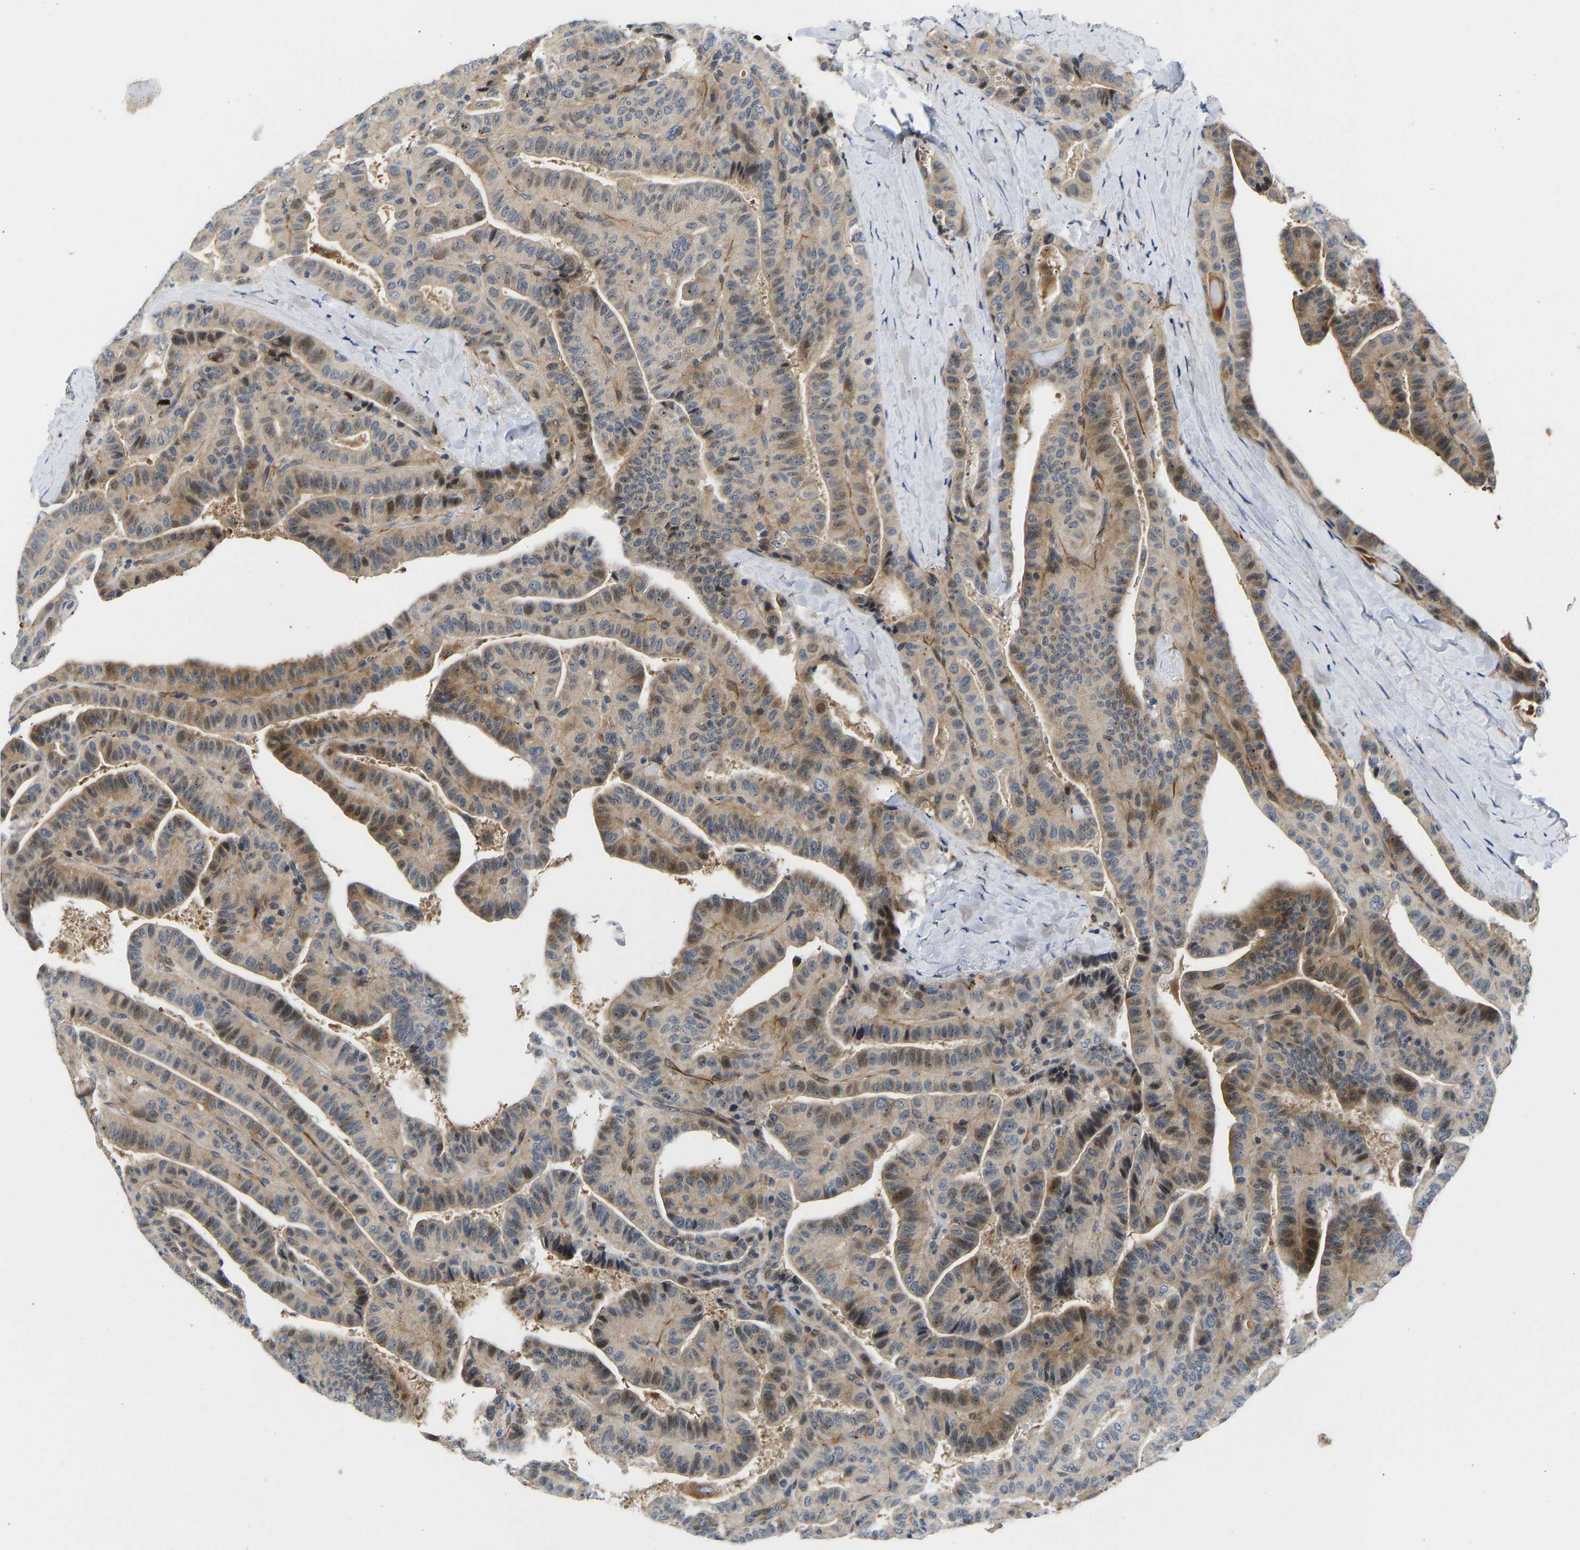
{"staining": {"intensity": "weak", "quantity": ">75%", "location": "cytoplasmic/membranous,nuclear"}, "tissue": "thyroid cancer", "cell_type": "Tumor cells", "image_type": "cancer", "snomed": [{"axis": "morphology", "description": "Papillary adenocarcinoma, NOS"}, {"axis": "topography", "description": "Thyroid gland"}], "caption": "Immunohistochemistry (IHC) photomicrograph of neoplastic tissue: papillary adenocarcinoma (thyroid) stained using immunohistochemistry (IHC) reveals low levels of weak protein expression localized specifically in the cytoplasmic/membranous and nuclear of tumor cells, appearing as a cytoplasmic/membranous and nuclear brown color.", "gene": "RESF1", "patient": {"sex": "male", "age": 77}}